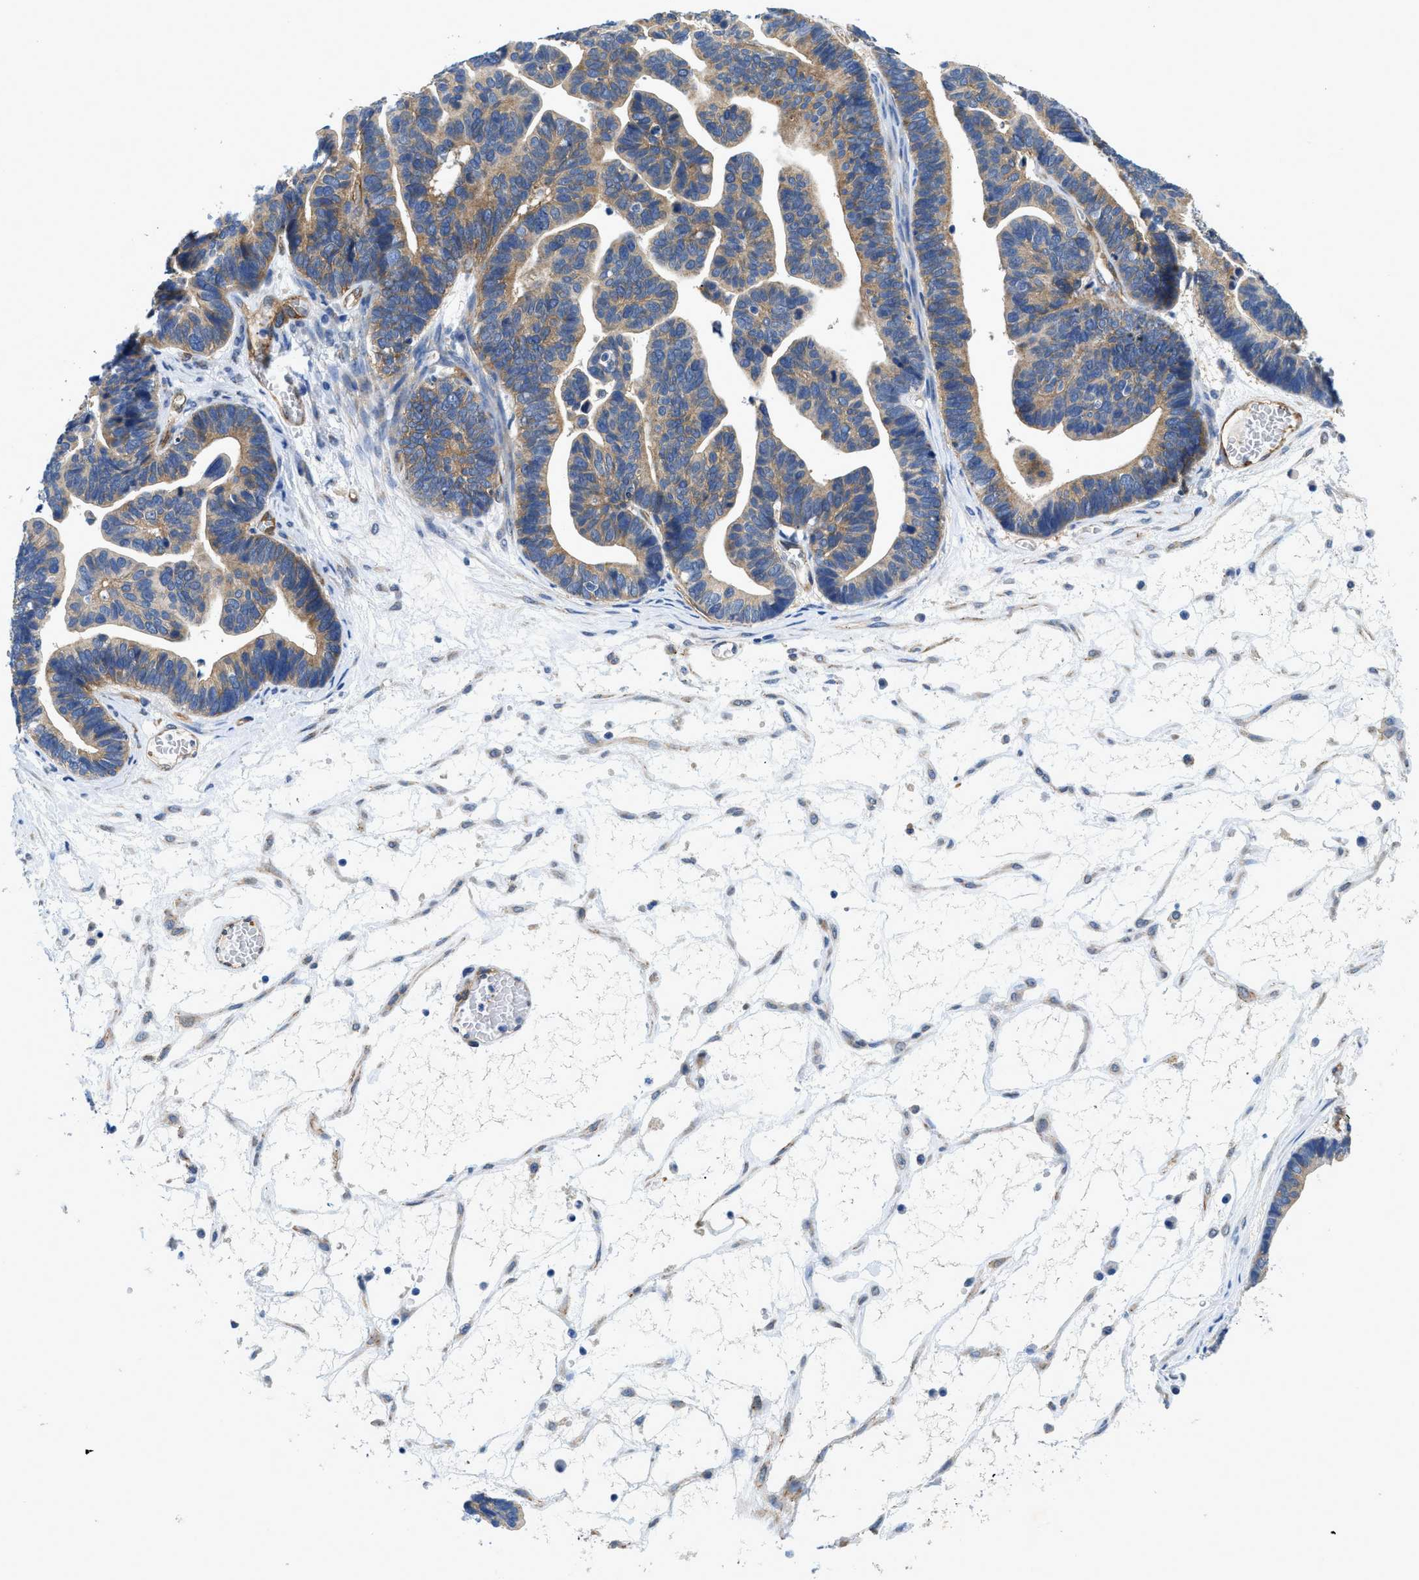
{"staining": {"intensity": "weak", "quantity": ">75%", "location": "cytoplasmic/membranous"}, "tissue": "ovarian cancer", "cell_type": "Tumor cells", "image_type": "cancer", "snomed": [{"axis": "morphology", "description": "Cystadenocarcinoma, serous, NOS"}, {"axis": "topography", "description": "Ovary"}], "caption": "The image reveals a brown stain indicating the presence of a protein in the cytoplasmic/membranous of tumor cells in ovarian cancer (serous cystadenocarcinoma).", "gene": "RAPH1", "patient": {"sex": "female", "age": 56}}